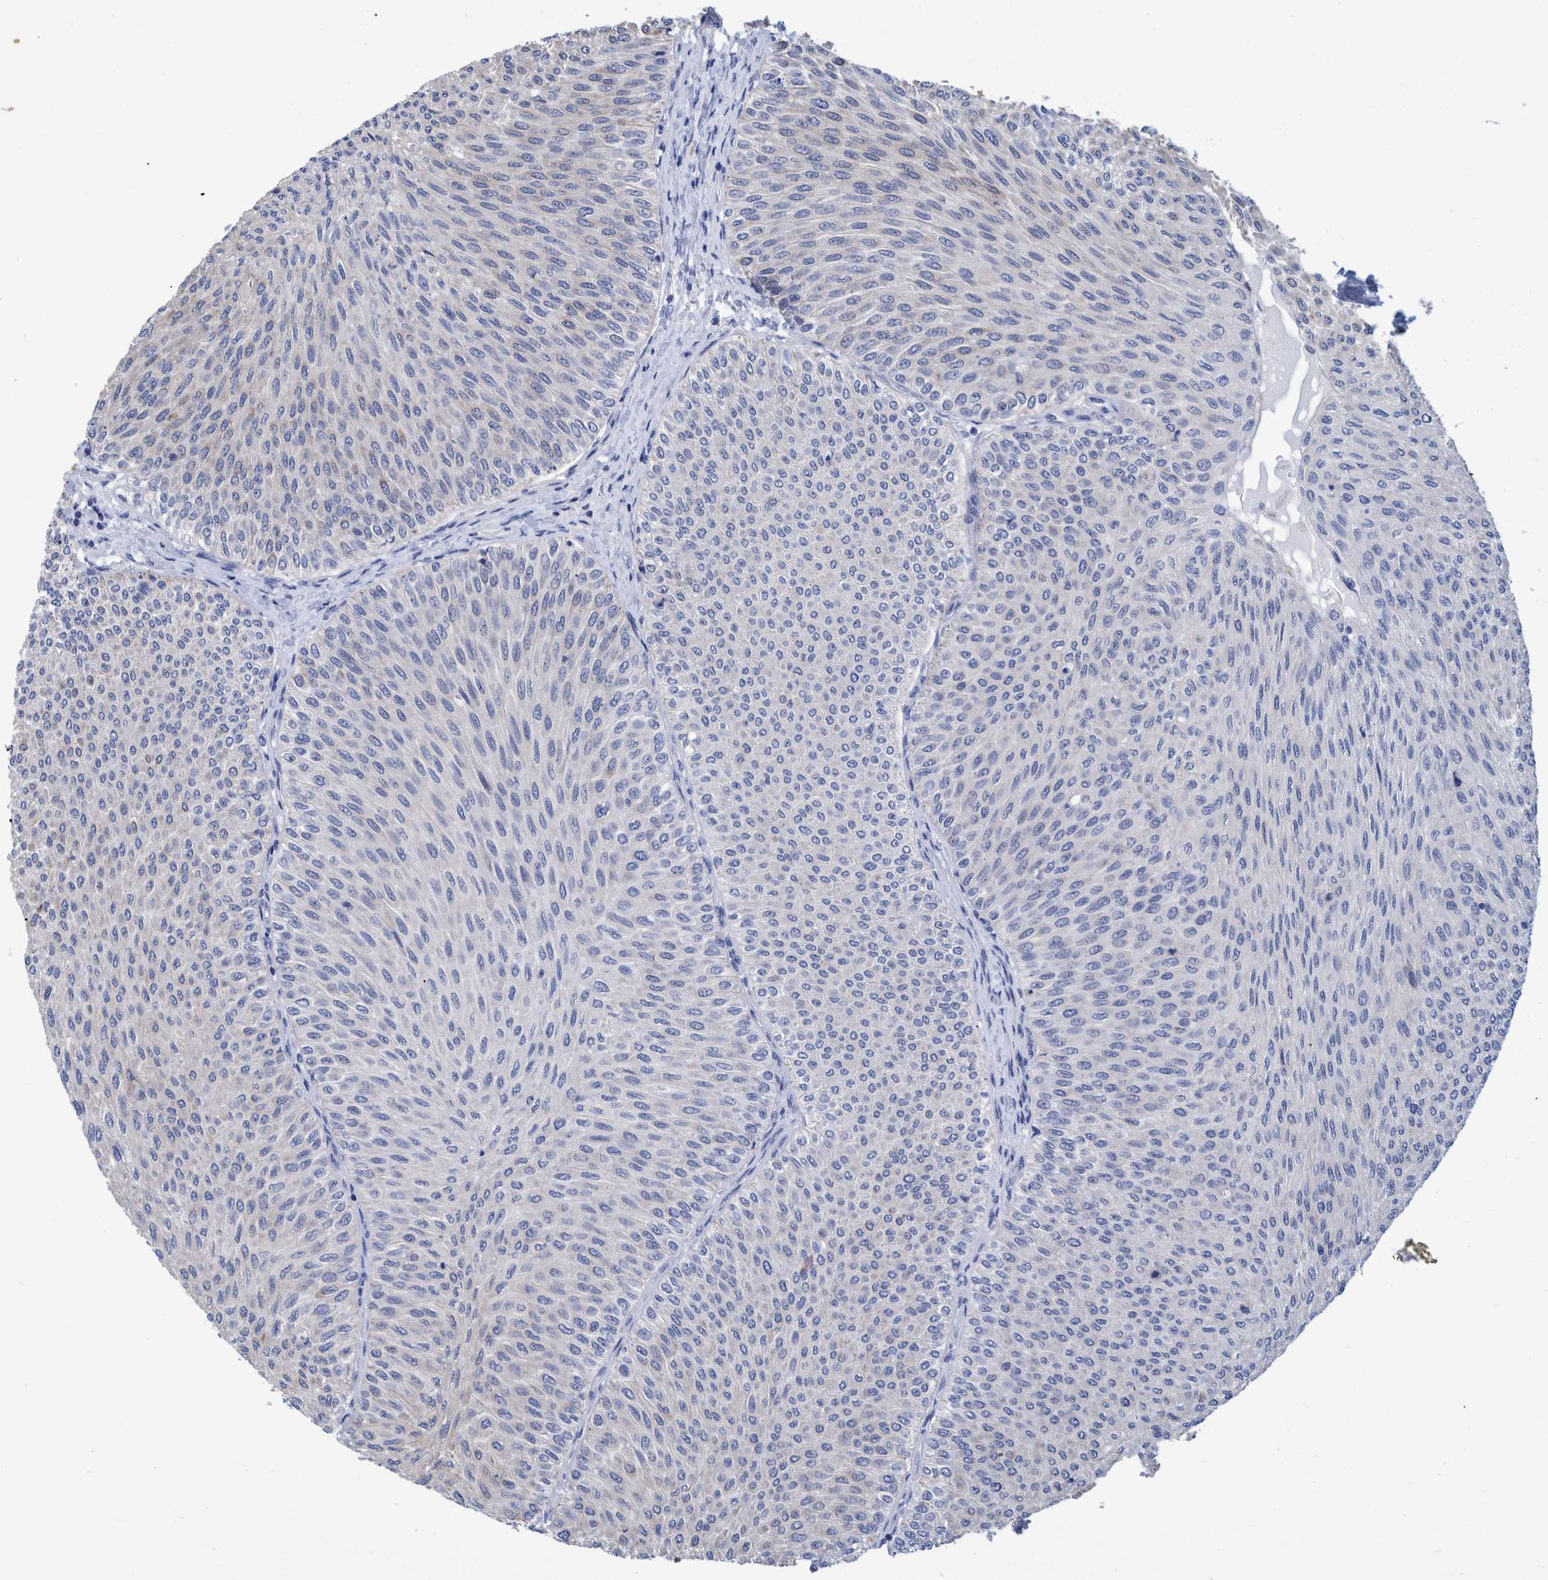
{"staining": {"intensity": "weak", "quantity": "<25%", "location": "cytoplasmic/membranous"}, "tissue": "urothelial cancer", "cell_type": "Tumor cells", "image_type": "cancer", "snomed": [{"axis": "morphology", "description": "Urothelial carcinoma, Low grade"}, {"axis": "topography", "description": "Urinary bladder"}], "caption": "This is an IHC micrograph of urothelial cancer. There is no expression in tumor cells.", "gene": "MKS1", "patient": {"sex": "male", "age": 78}}